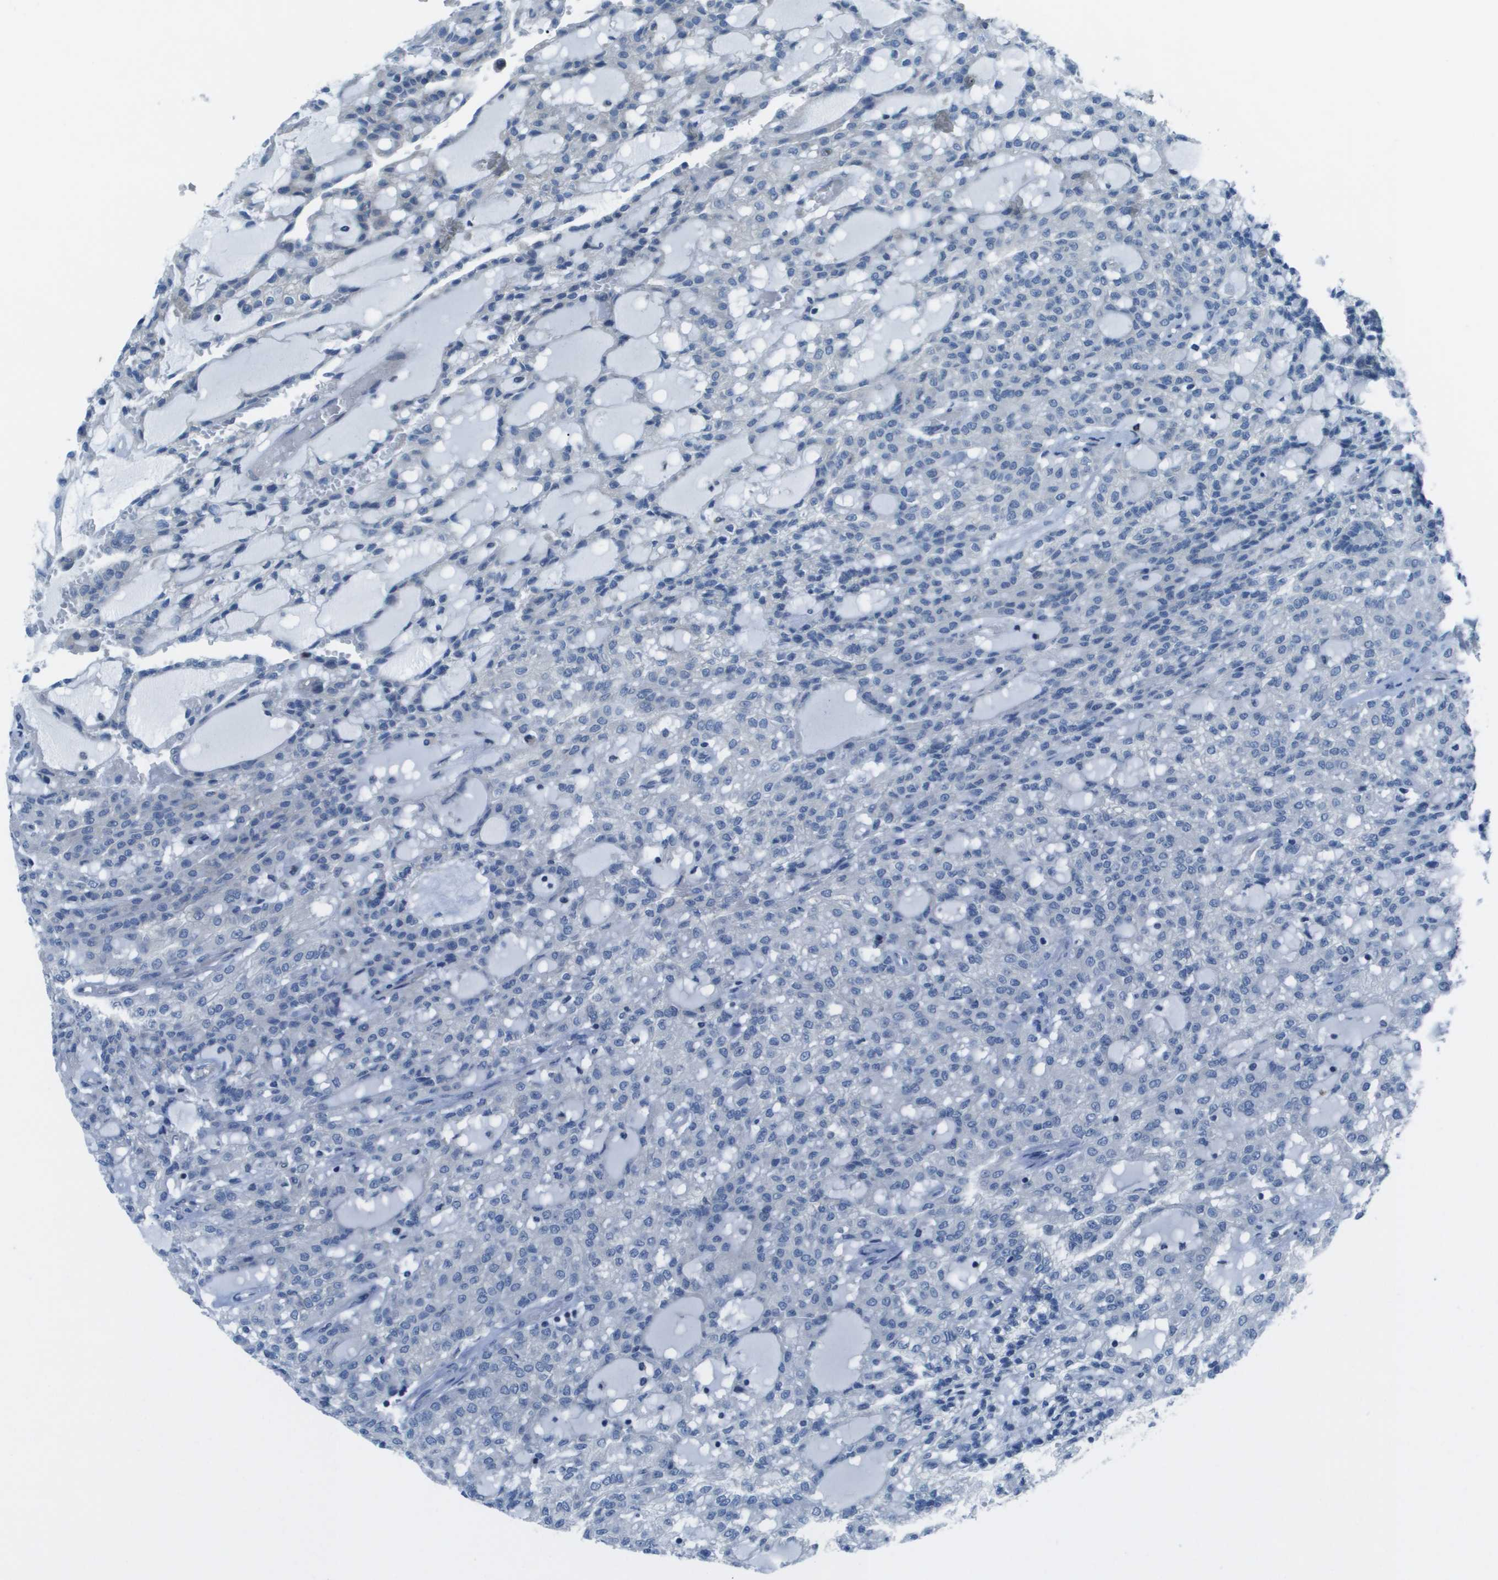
{"staining": {"intensity": "negative", "quantity": "none", "location": "none"}, "tissue": "renal cancer", "cell_type": "Tumor cells", "image_type": "cancer", "snomed": [{"axis": "morphology", "description": "Adenocarcinoma, NOS"}, {"axis": "topography", "description": "Kidney"}], "caption": "Renal cancer stained for a protein using IHC displays no positivity tumor cells.", "gene": "STIP1", "patient": {"sex": "male", "age": 63}}